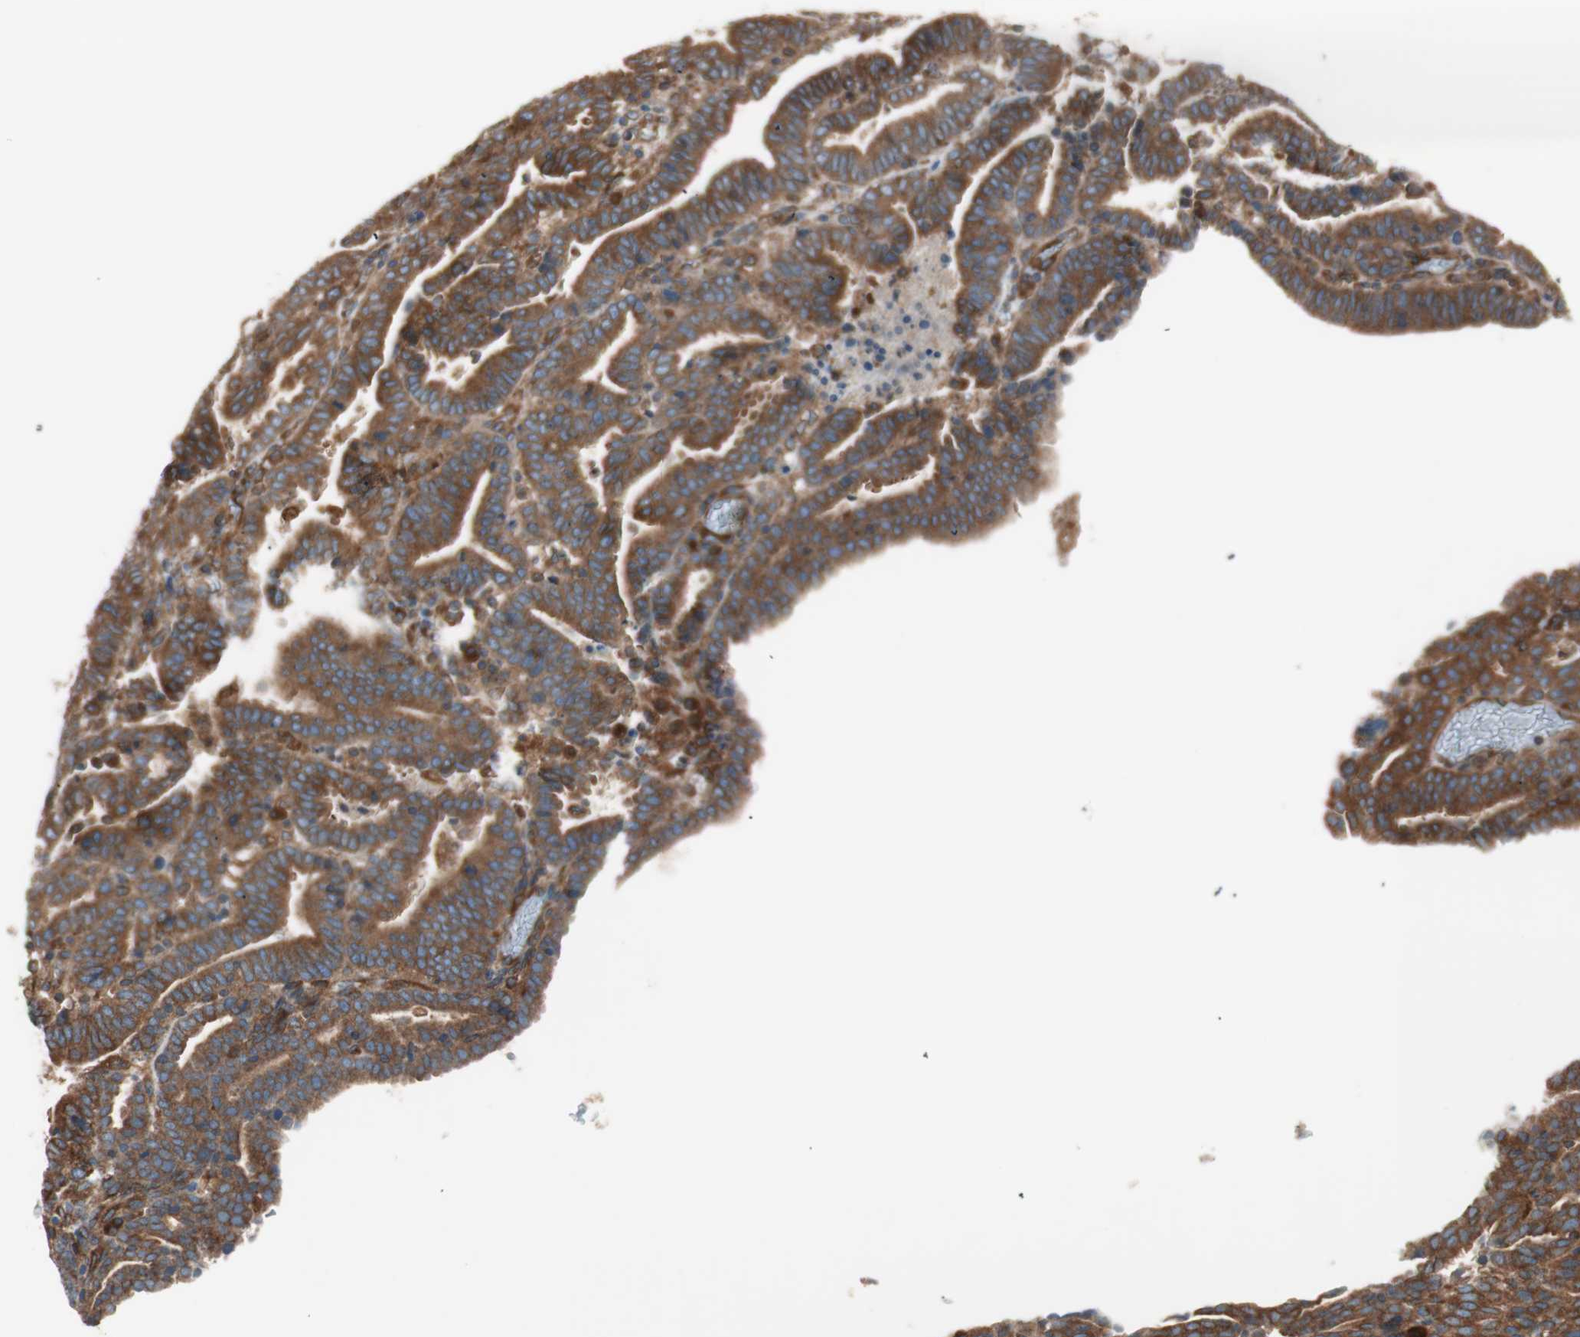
{"staining": {"intensity": "strong", "quantity": ">75%", "location": "cytoplasmic/membranous"}, "tissue": "endometrial cancer", "cell_type": "Tumor cells", "image_type": "cancer", "snomed": [{"axis": "morphology", "description": "Adenocarcinoma, NOS"}, {"axis": "topography", "description": "Uterus"}], "caption": "Immunohistochemical staining of human endometrial cancer (adenocarcinoma) reveals high levels of strong cytoplasmic/membranous expression in approximately >75% of tumor cells. Immunohistochemistry stains the protein in brown and the nuclei are stained blue.", "gene": "RAB5A", "patient": {"sex": "female", "age": 83}}